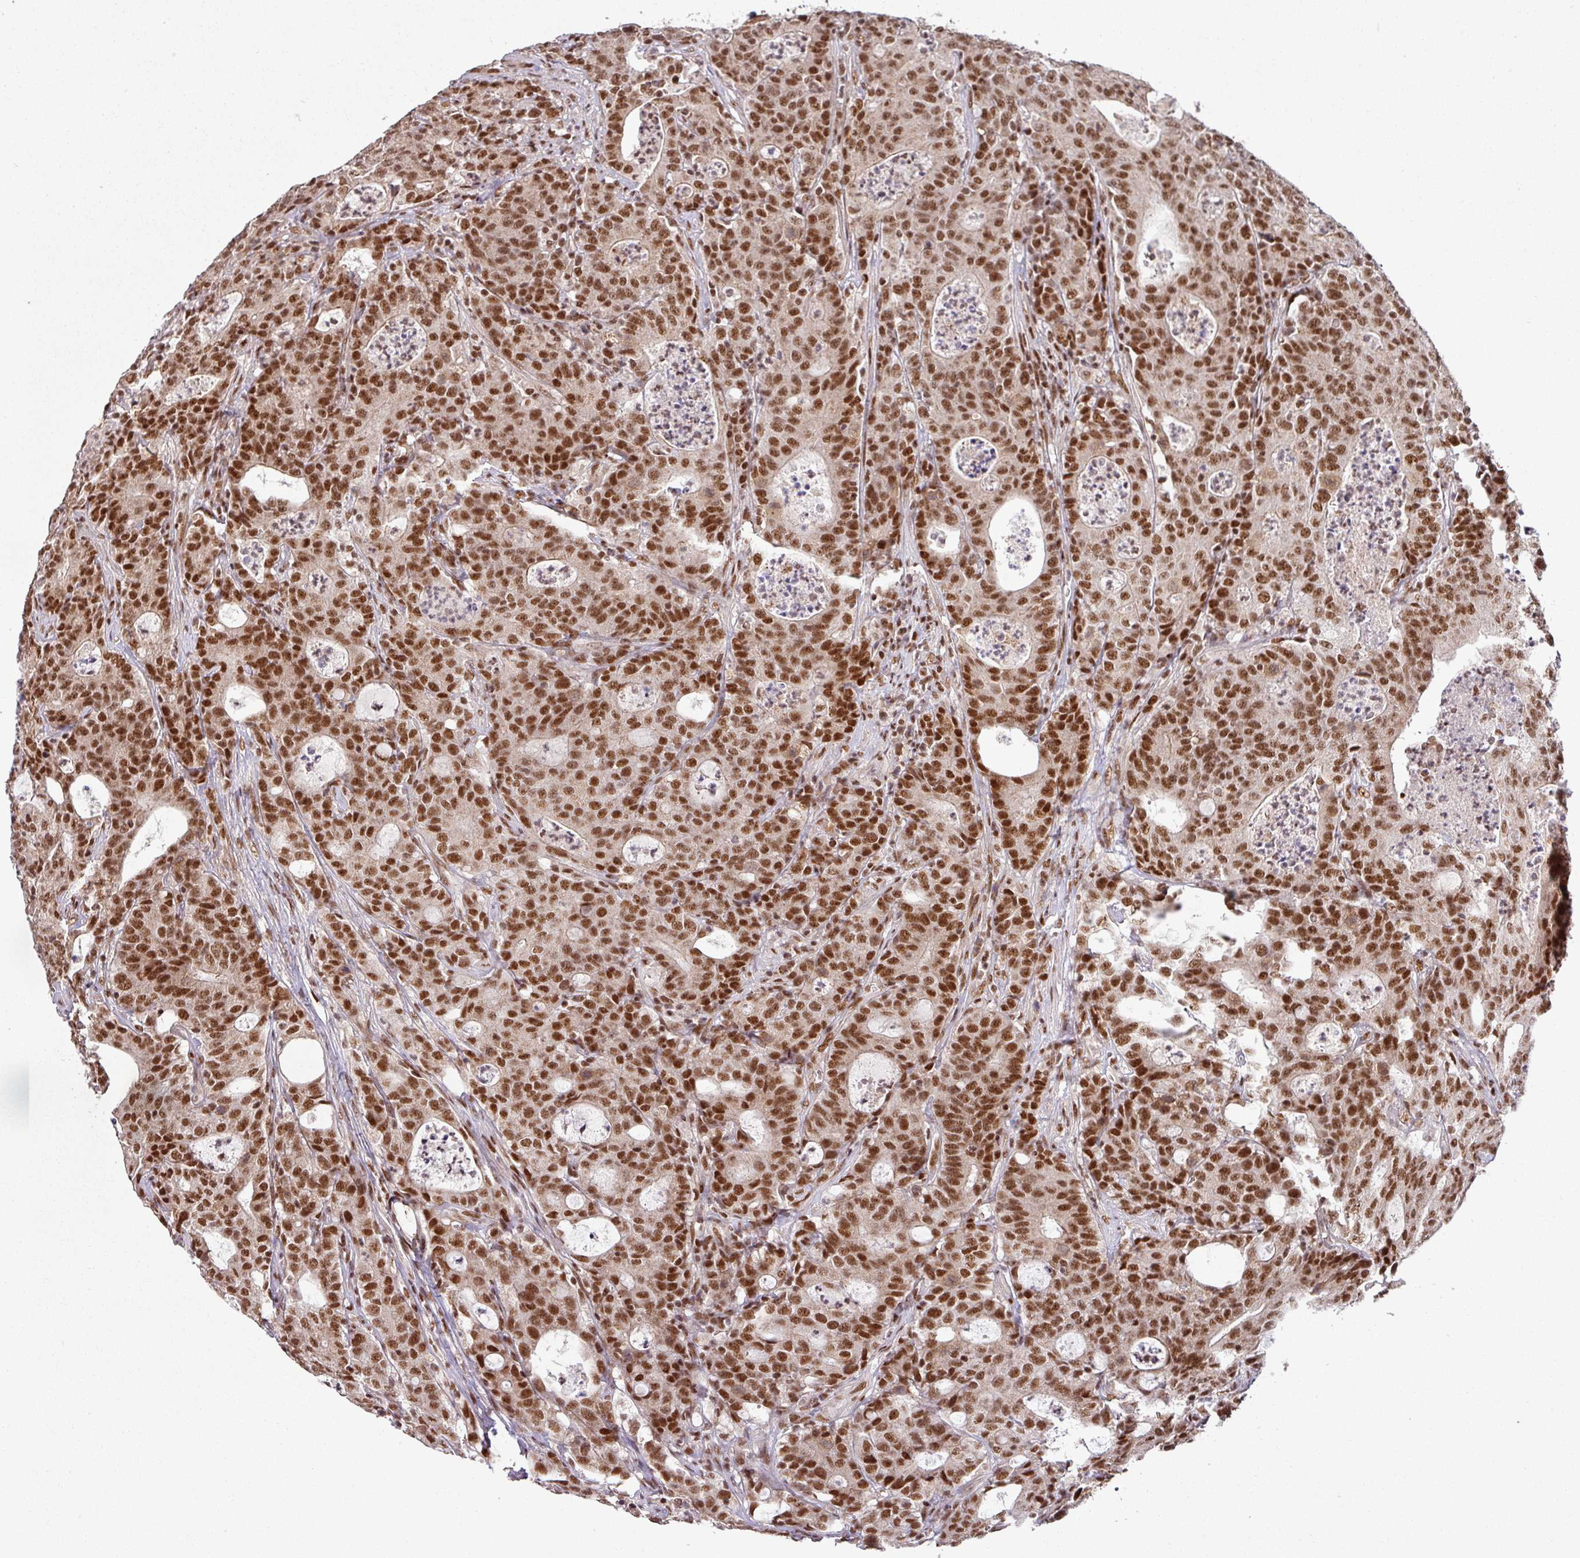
{"staining": {"intensity": "strong", "quantity": ">75%", "location": "nuclear"}, "tissue": "colorectal cancer", "cell_type": "Tumor cells", "image_type": "cancer", "snomed": [{"axis": "morphology", "description": "Adenocarcinoma, NOS"}, {"axis": "topography", "description": "Colon"}], "caption": "There is high levels of strong nuclear staining in tumor cells of adenocarcinoma (colorectal), as demonstrated by immunohistochemical staining (brown color).", "gene": "PHF23", "patient": {"sex": "male", "age": 83}}